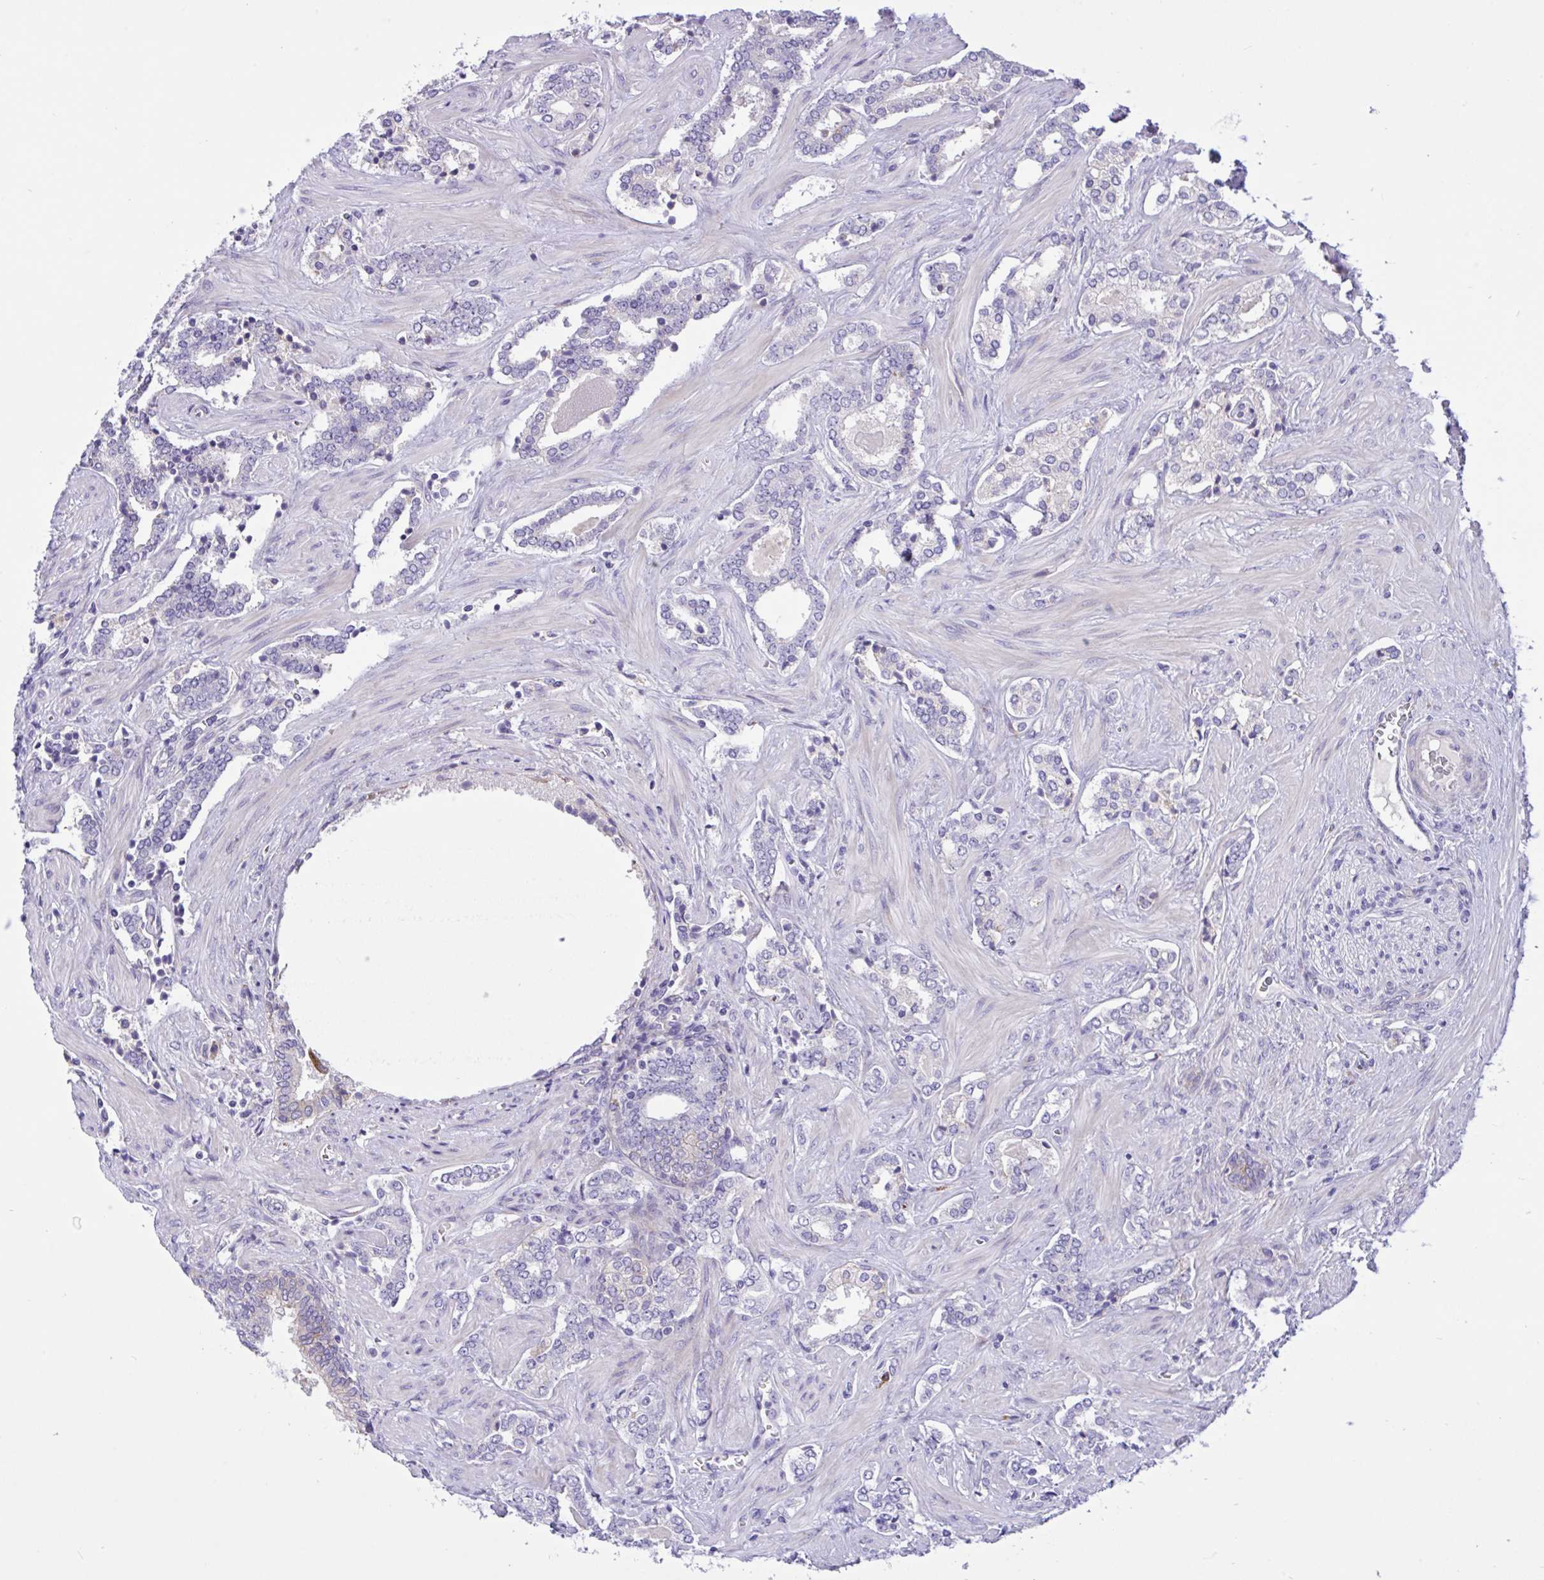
{"staining": {"intensity": "negative", "quantity": "none", "location": "none"}, "tissue": "prostate cancer", "cell_type": "Tumor cells", "image_type": "cancer", "snomed": [{"axis": "morphology", "description": "Adenocarcinoma, High grade"}, {"axis": "topography", "description": "Prostate"}], "caption": "A photomicrograph of human prostate high-grade adenocarcinoma is negative for staining in tumor cells.", "gene": "DSC3", "patient": {"sex": "male", "age": 60}}